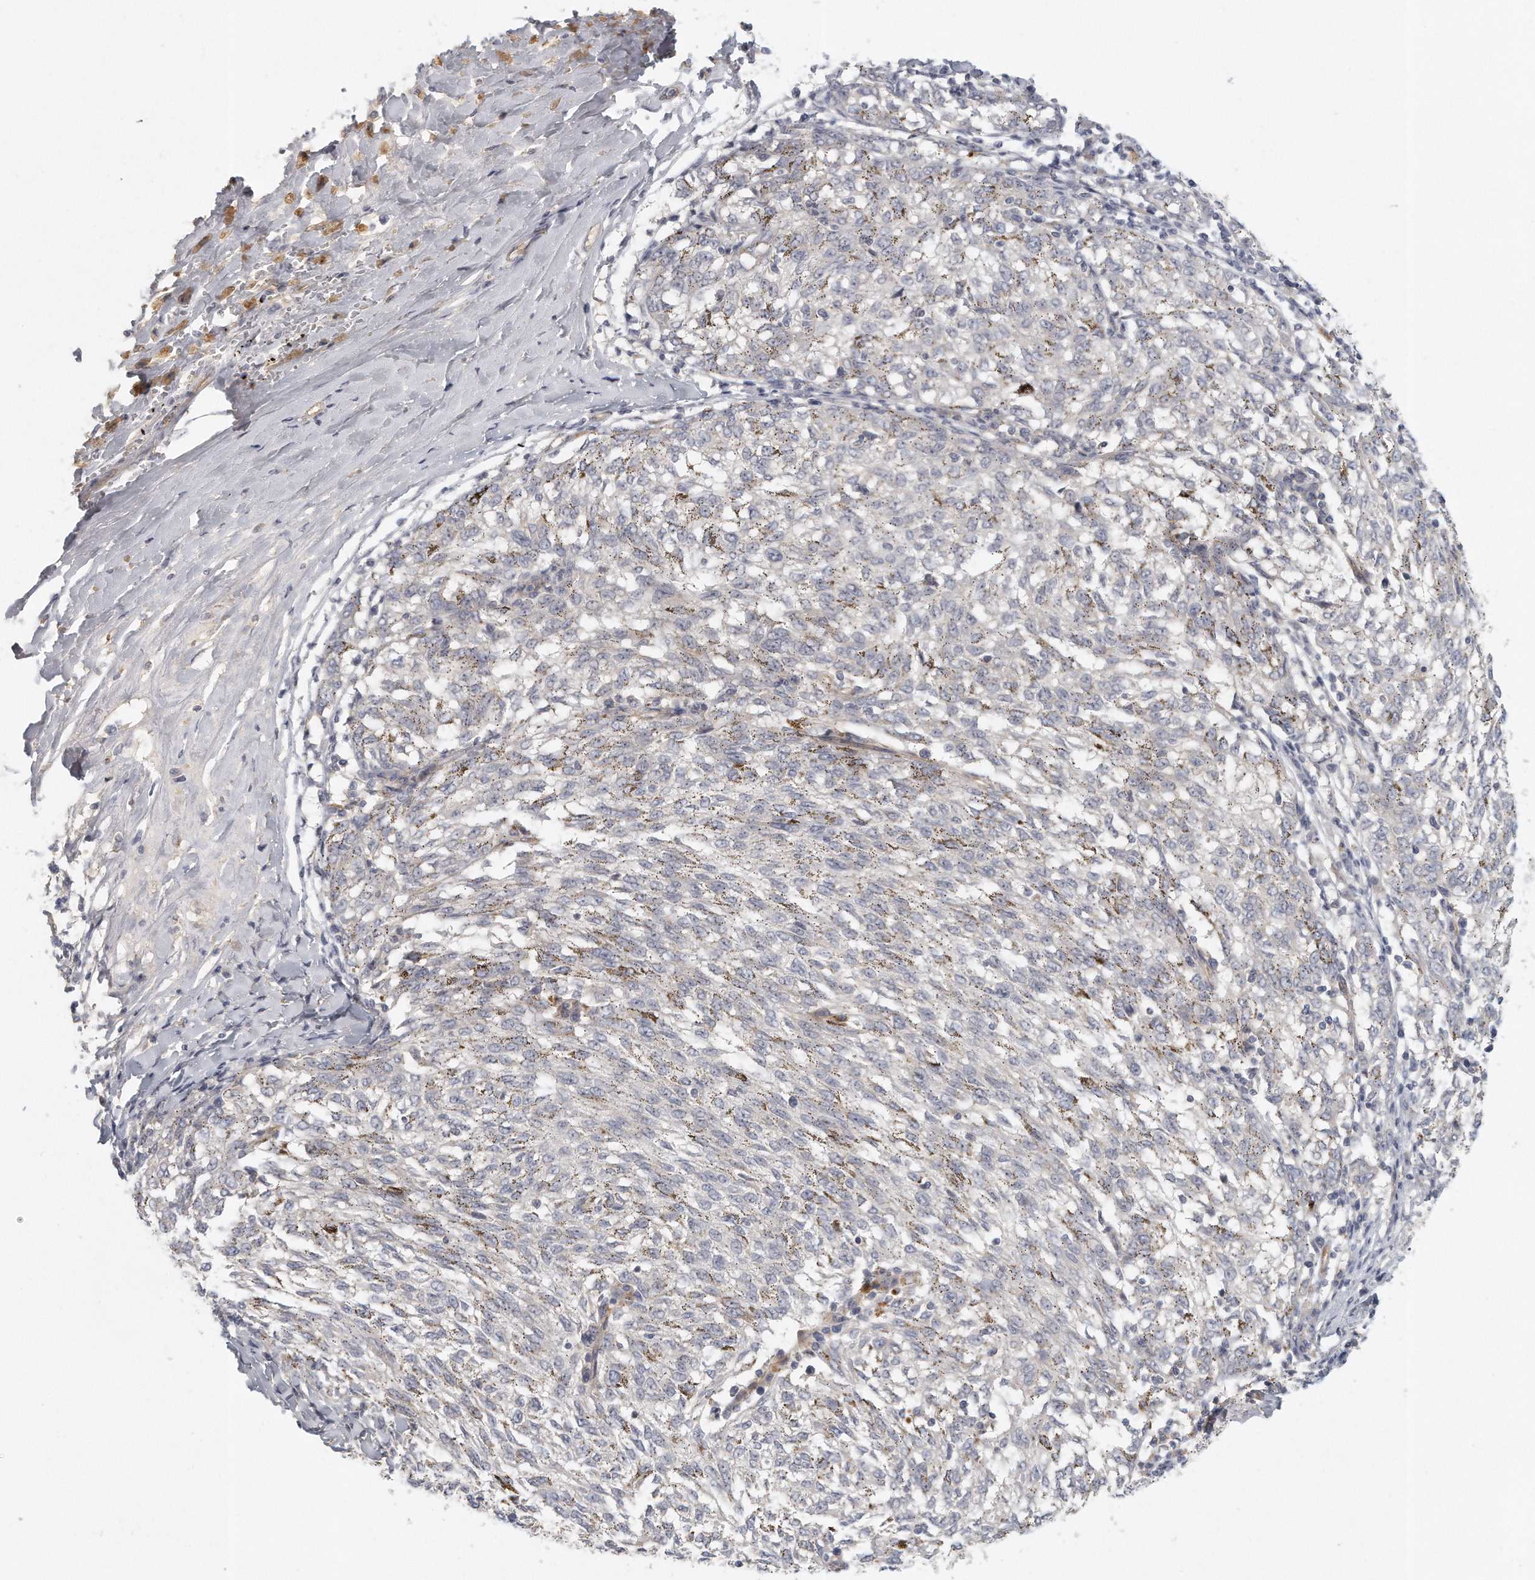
{"staining": {"intensity": "negative", "quantity": "none", "location": "none"}, "tissue": "melanoma", "cell_type": "Tumor cells", "image_type": "cancer", "snomed": [{"axis": "morphology", "description": "Malignant melanoma, NOS"}, {"axis": "topography", "description": "Skin"}], "caption": "Immunohistochemistry image of neoplastic tissue: human melanoma stained with DAB (3,3'-diaminobenzidine) demonstrates no significant protein positivity in tumor cells.", "gene": "MTERF4", "patient": {"sex": "female", "age": 72}}